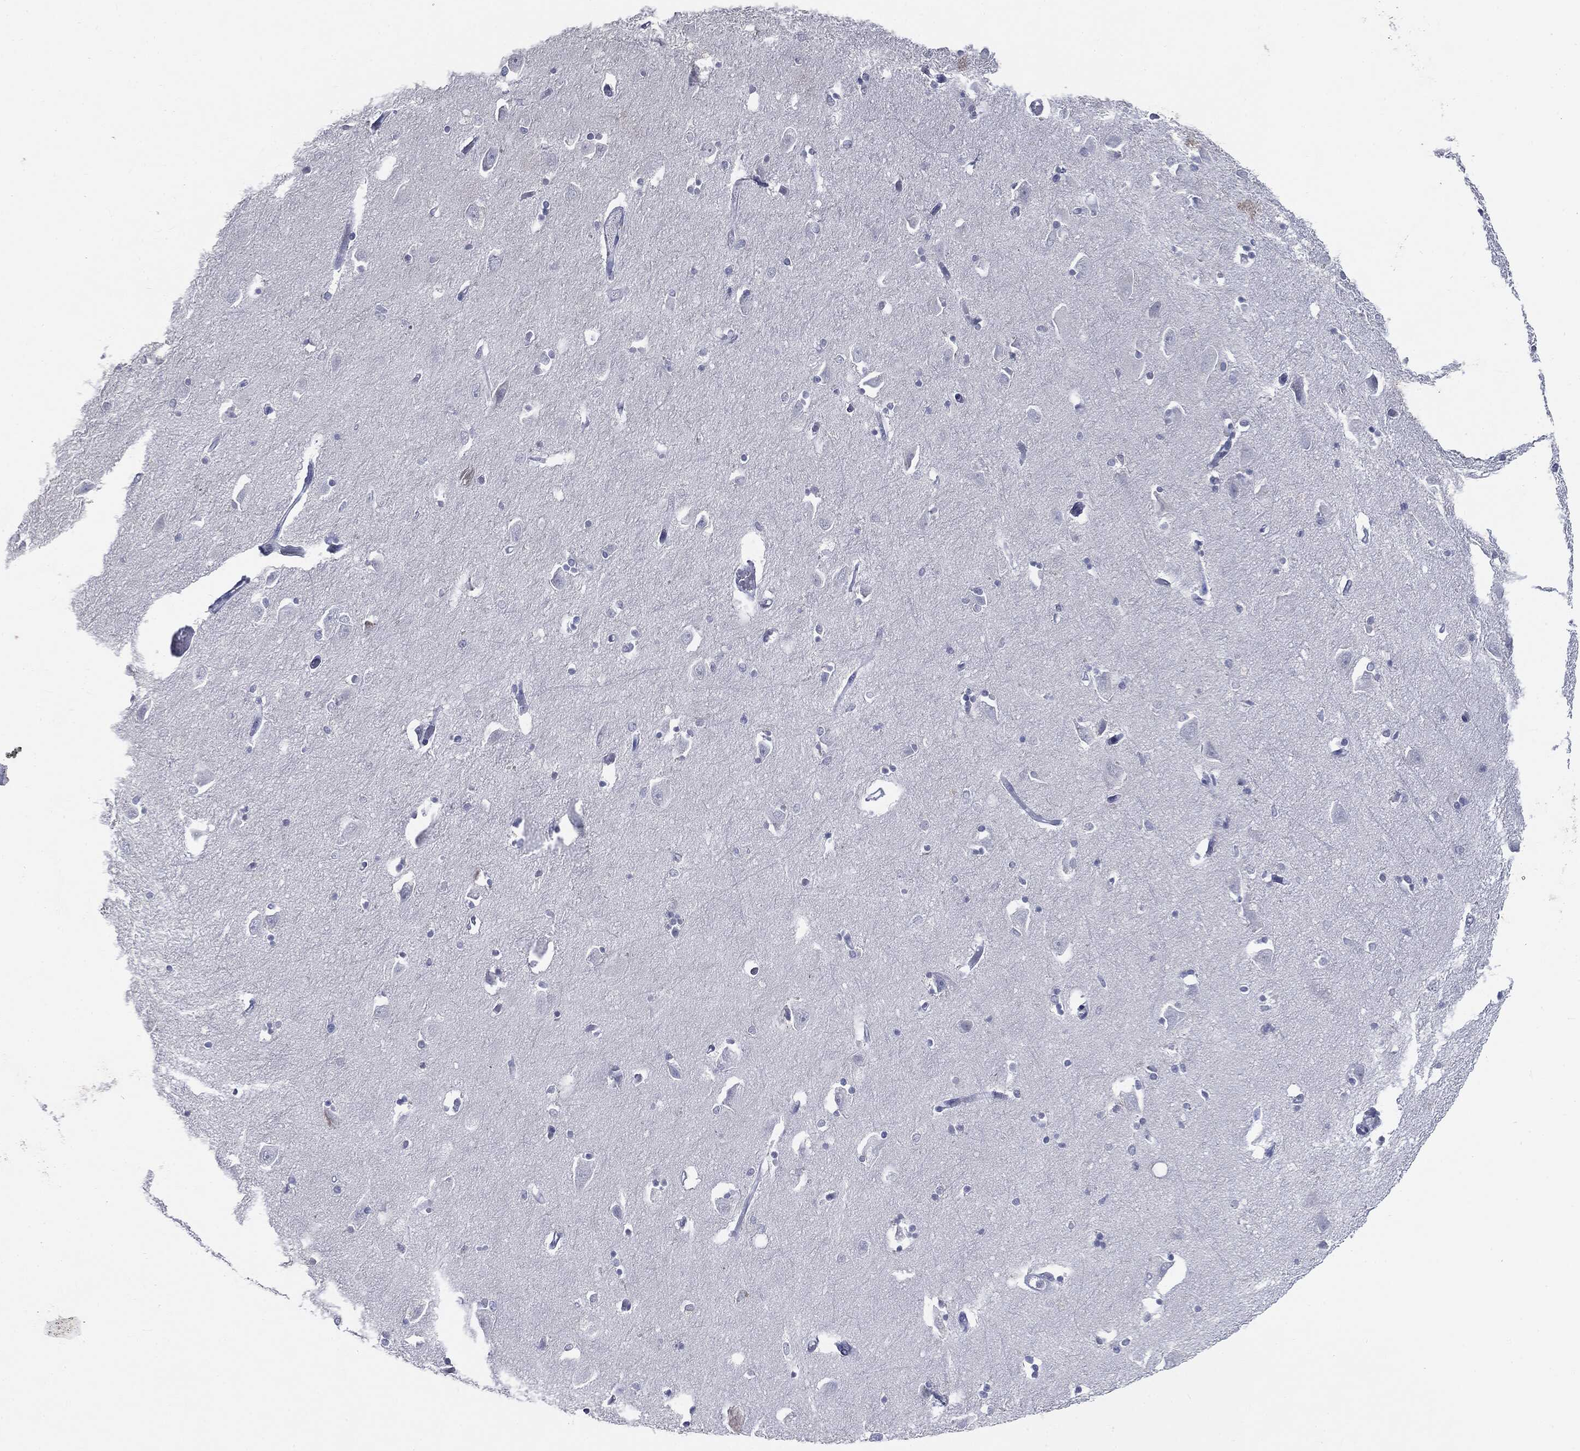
{"staining": {"intensity": "negative", "quantity": "none", "location": "none"}, "tissue": "hippocampus", "cell_type": "Glial cells", "image_type": "normal", "snomed": [{"axis": "morphology", "description": "Normal tissue, NOS"}, {"axis": "topography", "description": "Lateral ventricle wall"}, {"axis": "topography", "description": "Hippocampus"}], "caption": "This histopathology image is of unremarkable hippocampus stained with IHC to label a protein in brown with the nuclei are counter-stained blue. There is no expression in glial cells.", "gene": "CGB1", "patient": {"sex": "female", "age": 63}}